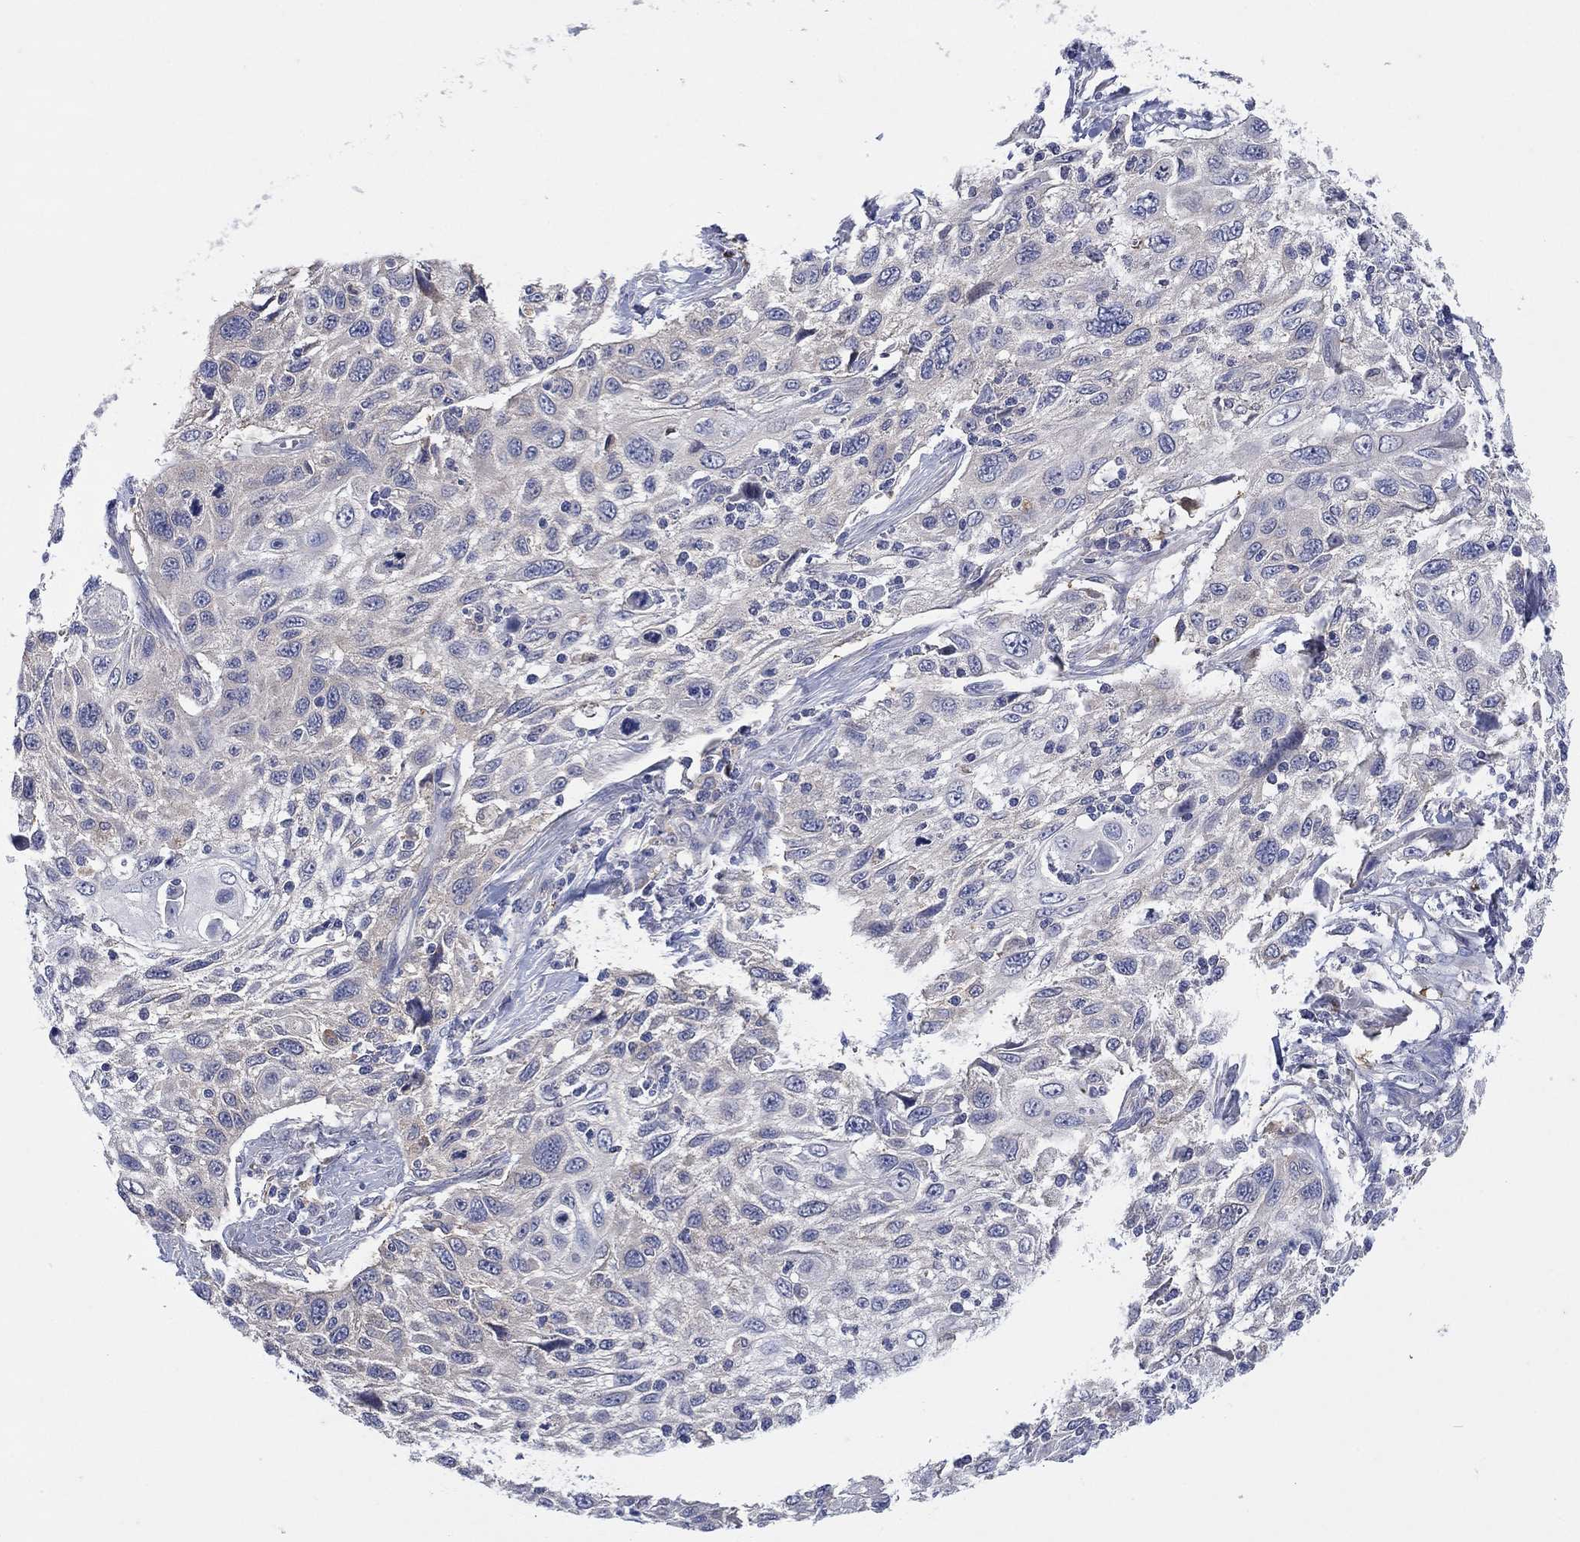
{"staining": {"intensity": "negative", "quantity": "none", "location": "none"}, "tissue": "cervical cancer", "cell_type": "Tumor cells", "image_type": "cancer", "snomed": [{"axis": "morphology", "description": "Squamous cell carcinoma, NOS"}, {"axis": "topography", "description": "Cervix"}], "caption": "The histopathology image exhibits no significant expression in tumor cells of cervical cancer.", "gene": "PLCL2", "patient": {"sex": "female", "age": 70}}